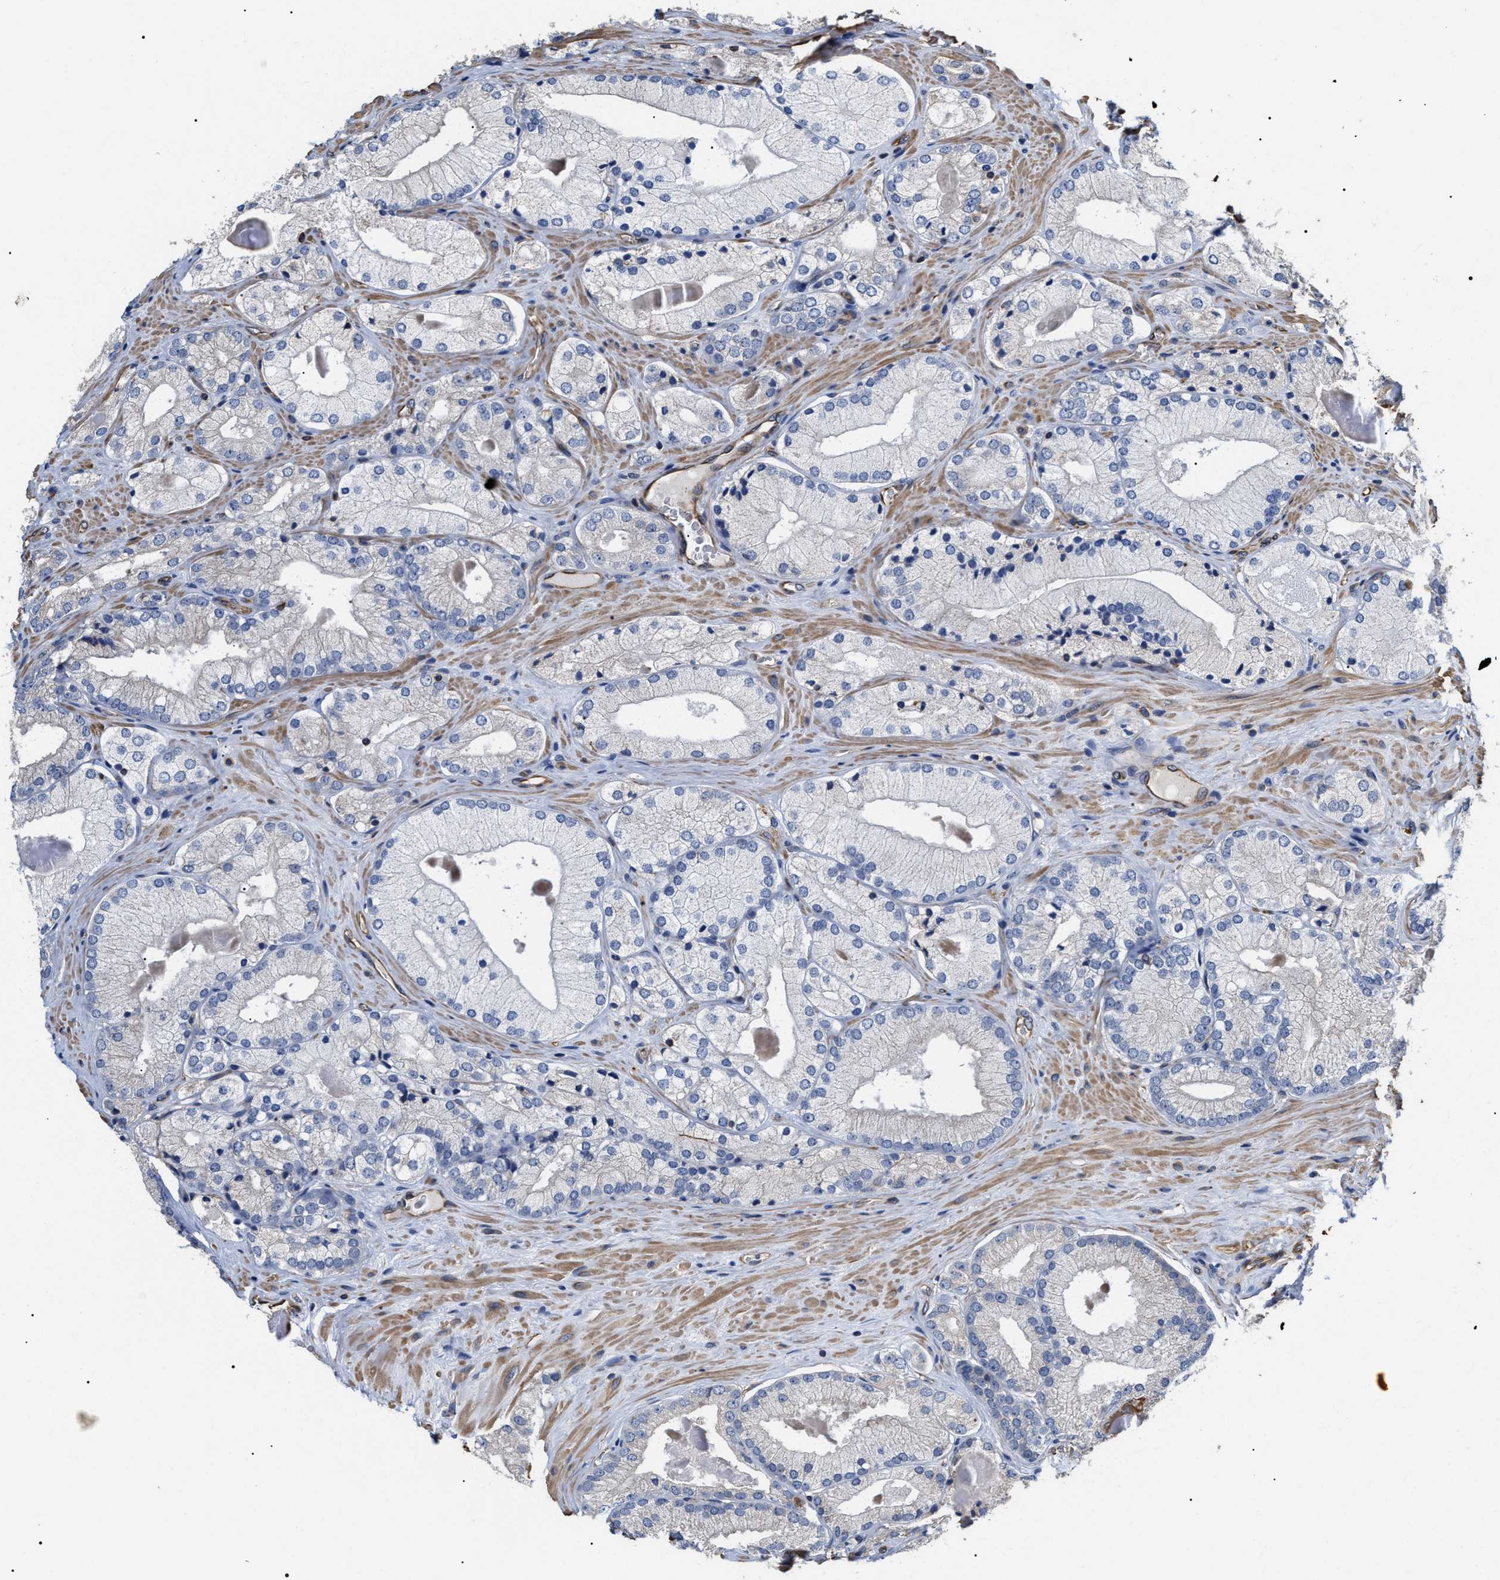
{"staining": {"intensity": "negative", "quantity": "none", "location": "none"}, "tissue": "prostate cancer", "cell_type": "Tumor cells", "image_type": "cancer", "snomed": [{"axis": "morphology", "description": "Adenocarcinoma, Low grade"}, {"axis": "topography", "description": "Prostate"}], "caption": "The immunohistochemistry micrograph has no significant staining in tumor cells of prostate cancer tissue.", "gene": "TSPAN33", "patient": {"sex": "male", "age": 65}}